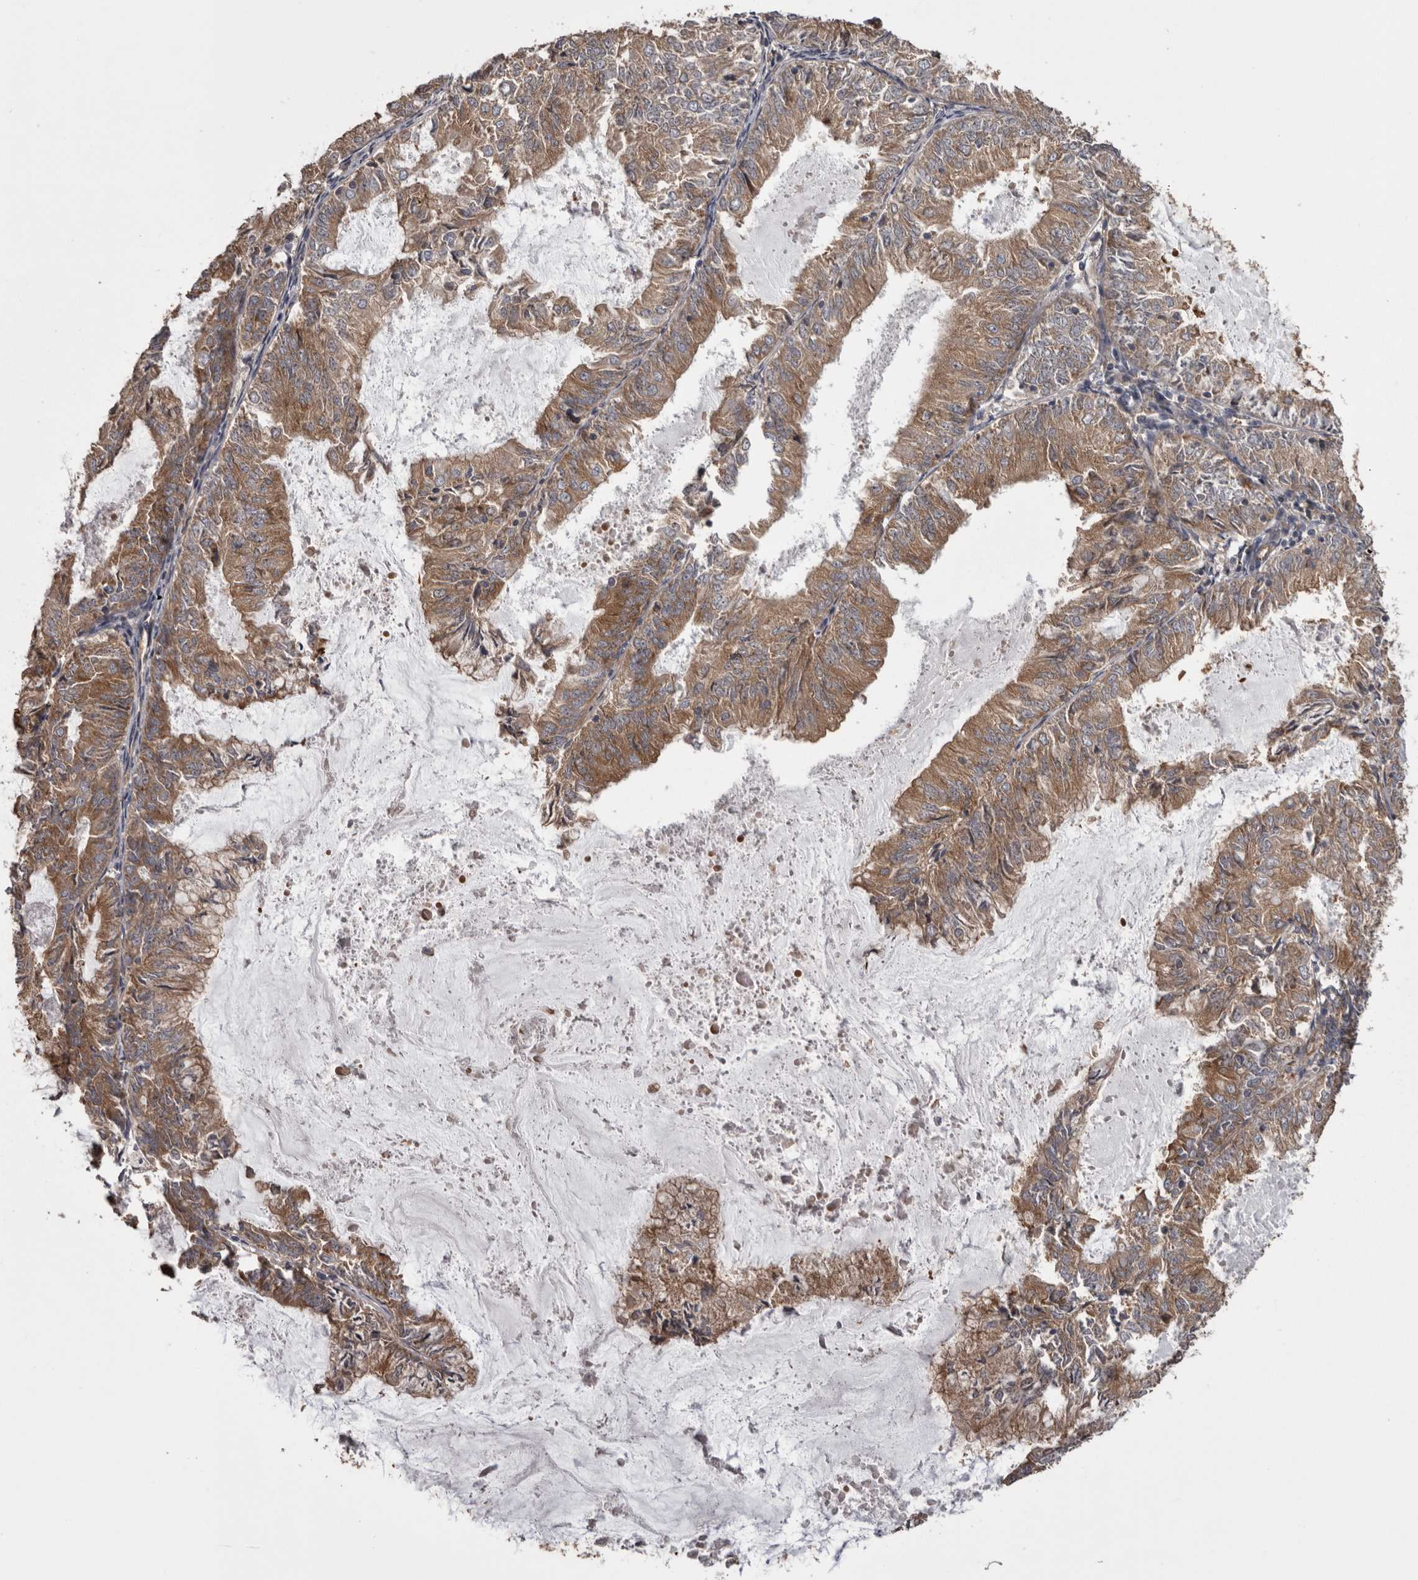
{"staining": {"intensity": "moderate", "quantity": ">75%", "location": "cytoplasmic/membranous"}, "tissue": "endometrial cancer", "cell_type": "Tumor cells", "image_type": "cancer", "snomed": [{"axis": "morphology", "description": "Adenocarcinoma, NOS"}, {"axis": "topography", "description": "Endometrium"}], "caption": "IHC photomicrograph of adenocarcinoma (endometrial) stained for a protein (brown), which displays medium levels of moderate cytoplasmic/membranous staining in about >75% of tumor cells.", "gene": "DARS1", "patient": {"sex": "female", "age": 57}}